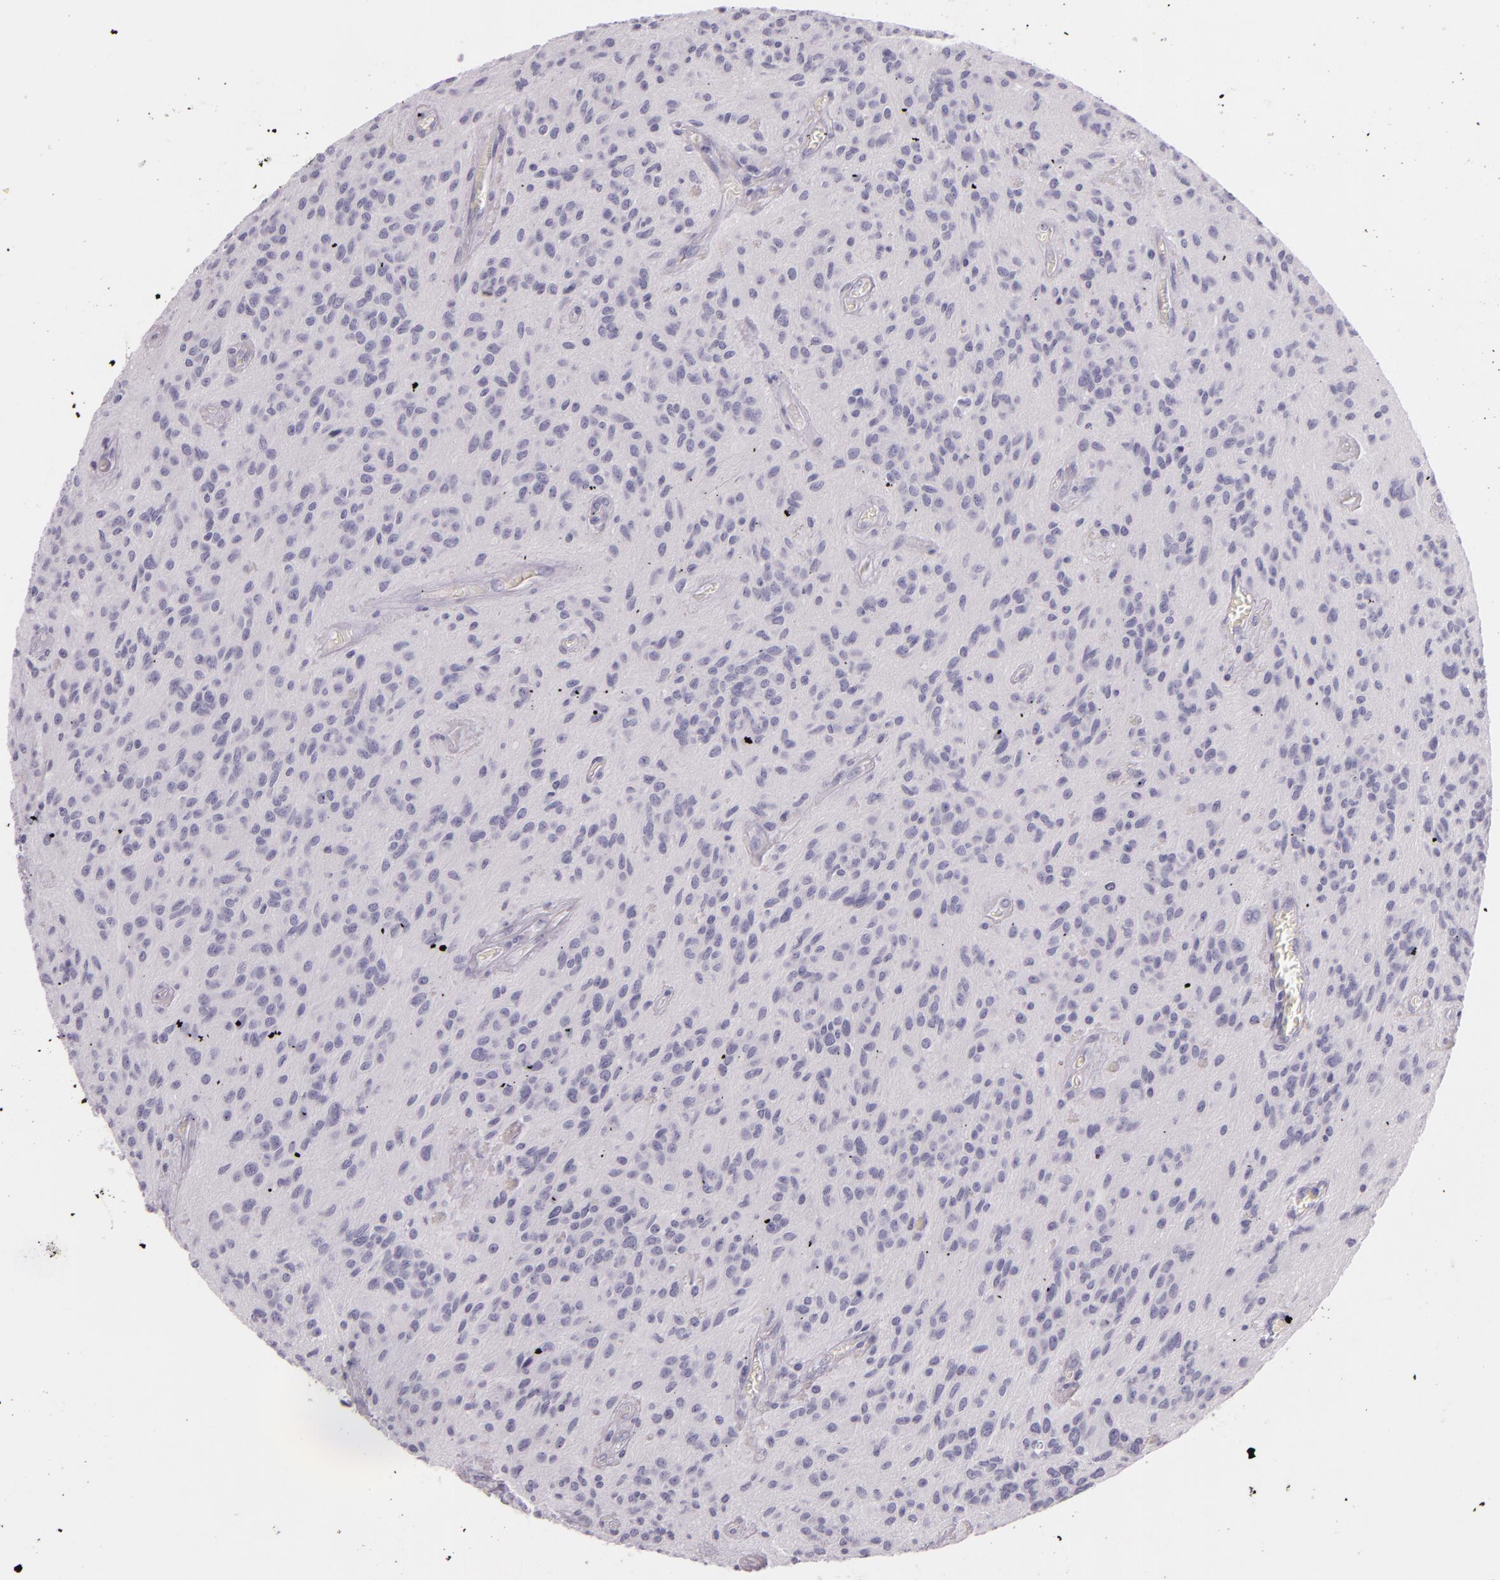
{"staining": {"intensity": "negative", "quantity": "none", "location": "none"}, "tissue": "glioma", "cell_type": "Tumor cells", "image_type": "cancer", "snomed": [{"axis": "morphology", "description": "Glioma, malignant, Low grade"}, {"axis": "topography", "description": "Brain"}], "caption": "Tumor cells show no significant protein staining in low-grade glioma (malignant).", "gene": "DLG4", "patient": {"sex": "female", "age": 15}}